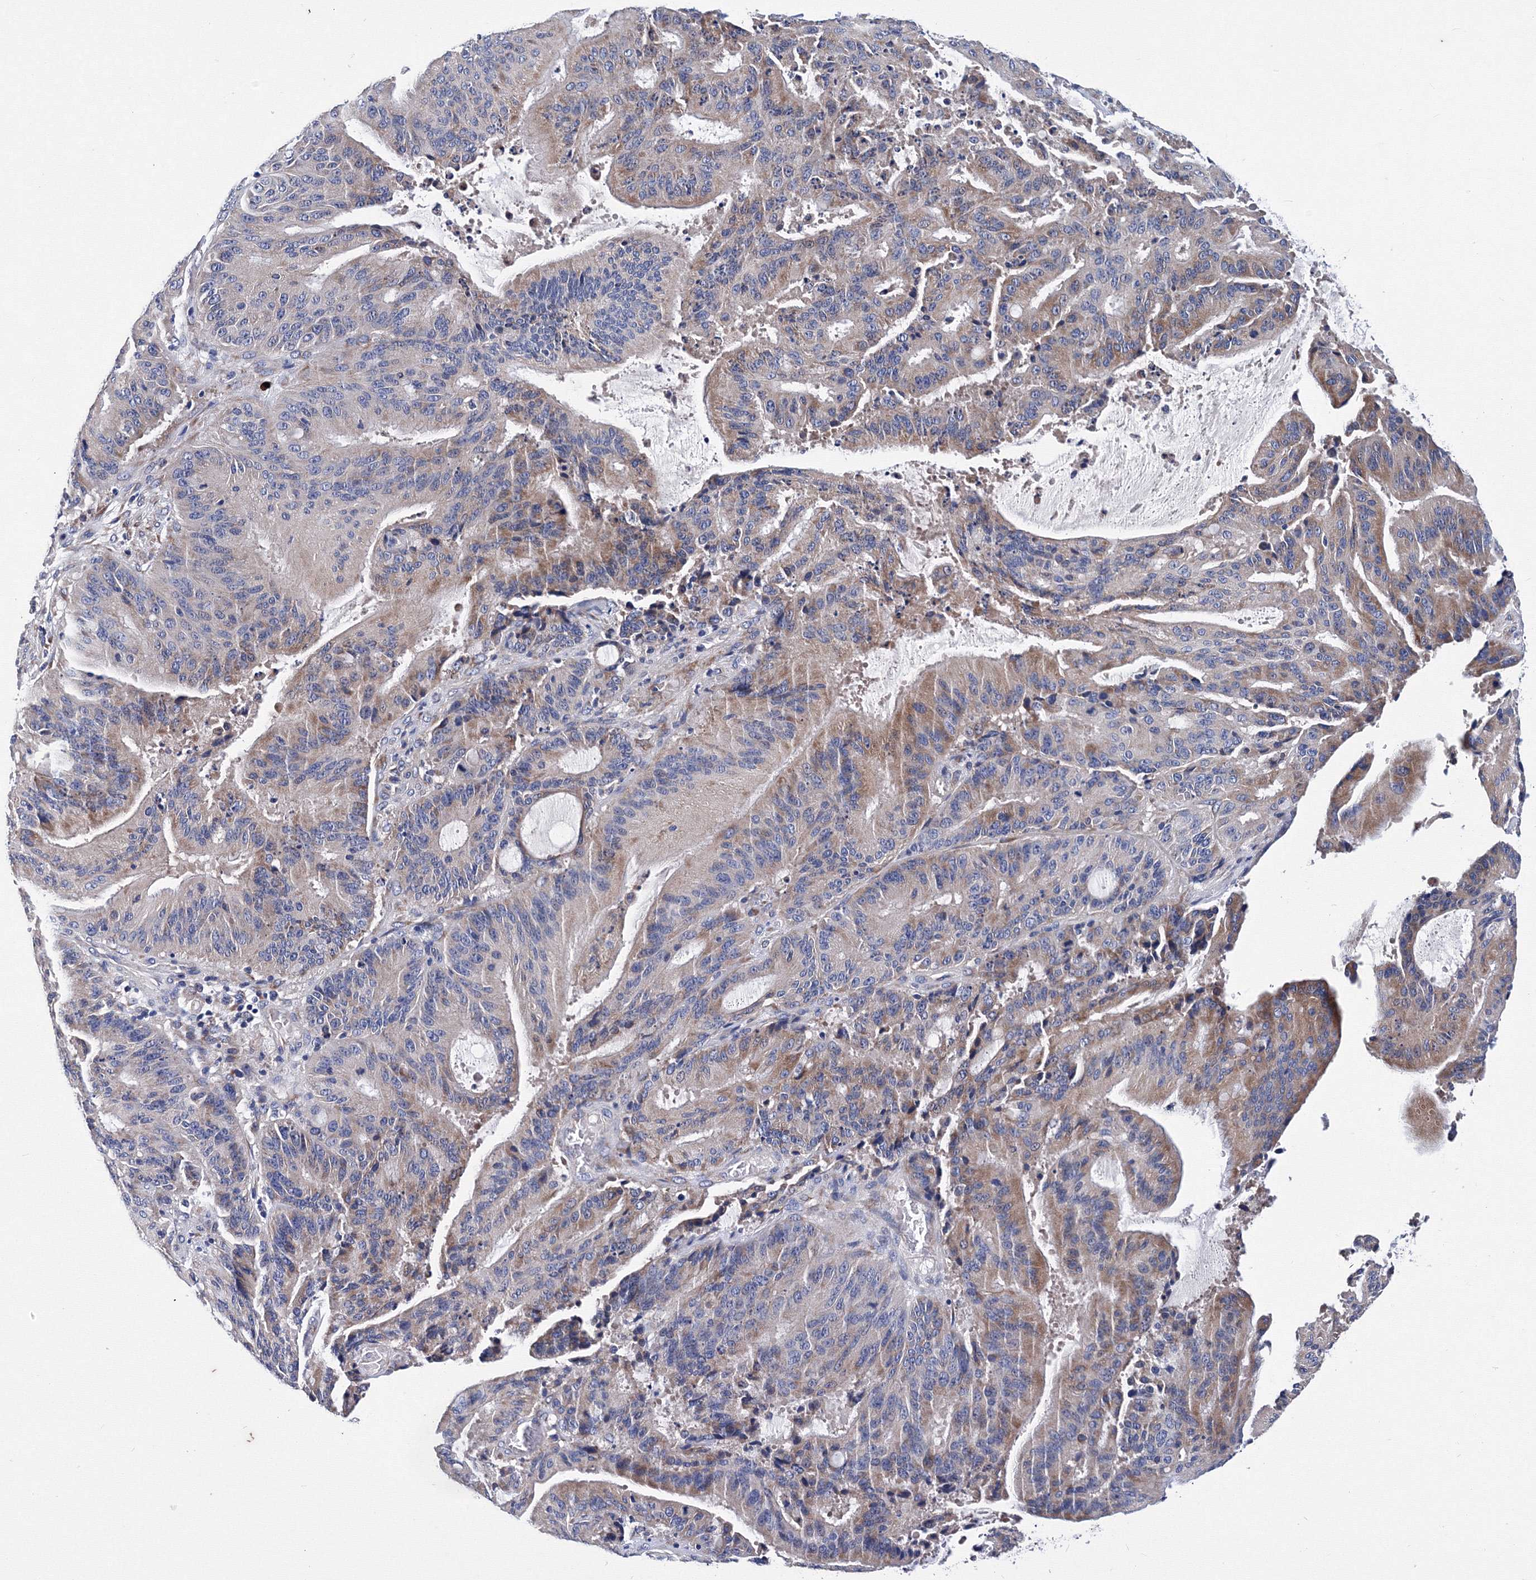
{"staining": {"intensity": "moderate", "quantity": "25%-75%", "location": "cytoplasmic/membranous"}, "tissue": "liver cancer", "cell_type": "Tumor cells", "image_type": "cancer", "snomed": [{"axis": "morphology", "description": "Normal tissue, NOS"}, {"axis": "morphology", "description": "Cholangiocarcinoma"}, {"axis": "topography", "description": "Liver"}, {"axis": "topography", "description": "Peripheral nerve tissue"}], "caption": "Protein expression analysis of liver cancer reveals moderate cytoplasmic/membranous positivity in approximately 25%-75% of tumor cells. (IHC, brightfield microscopy, high magnification).", "gene": "TRPM2", "patient": {"sex": "female", "age": 73}}